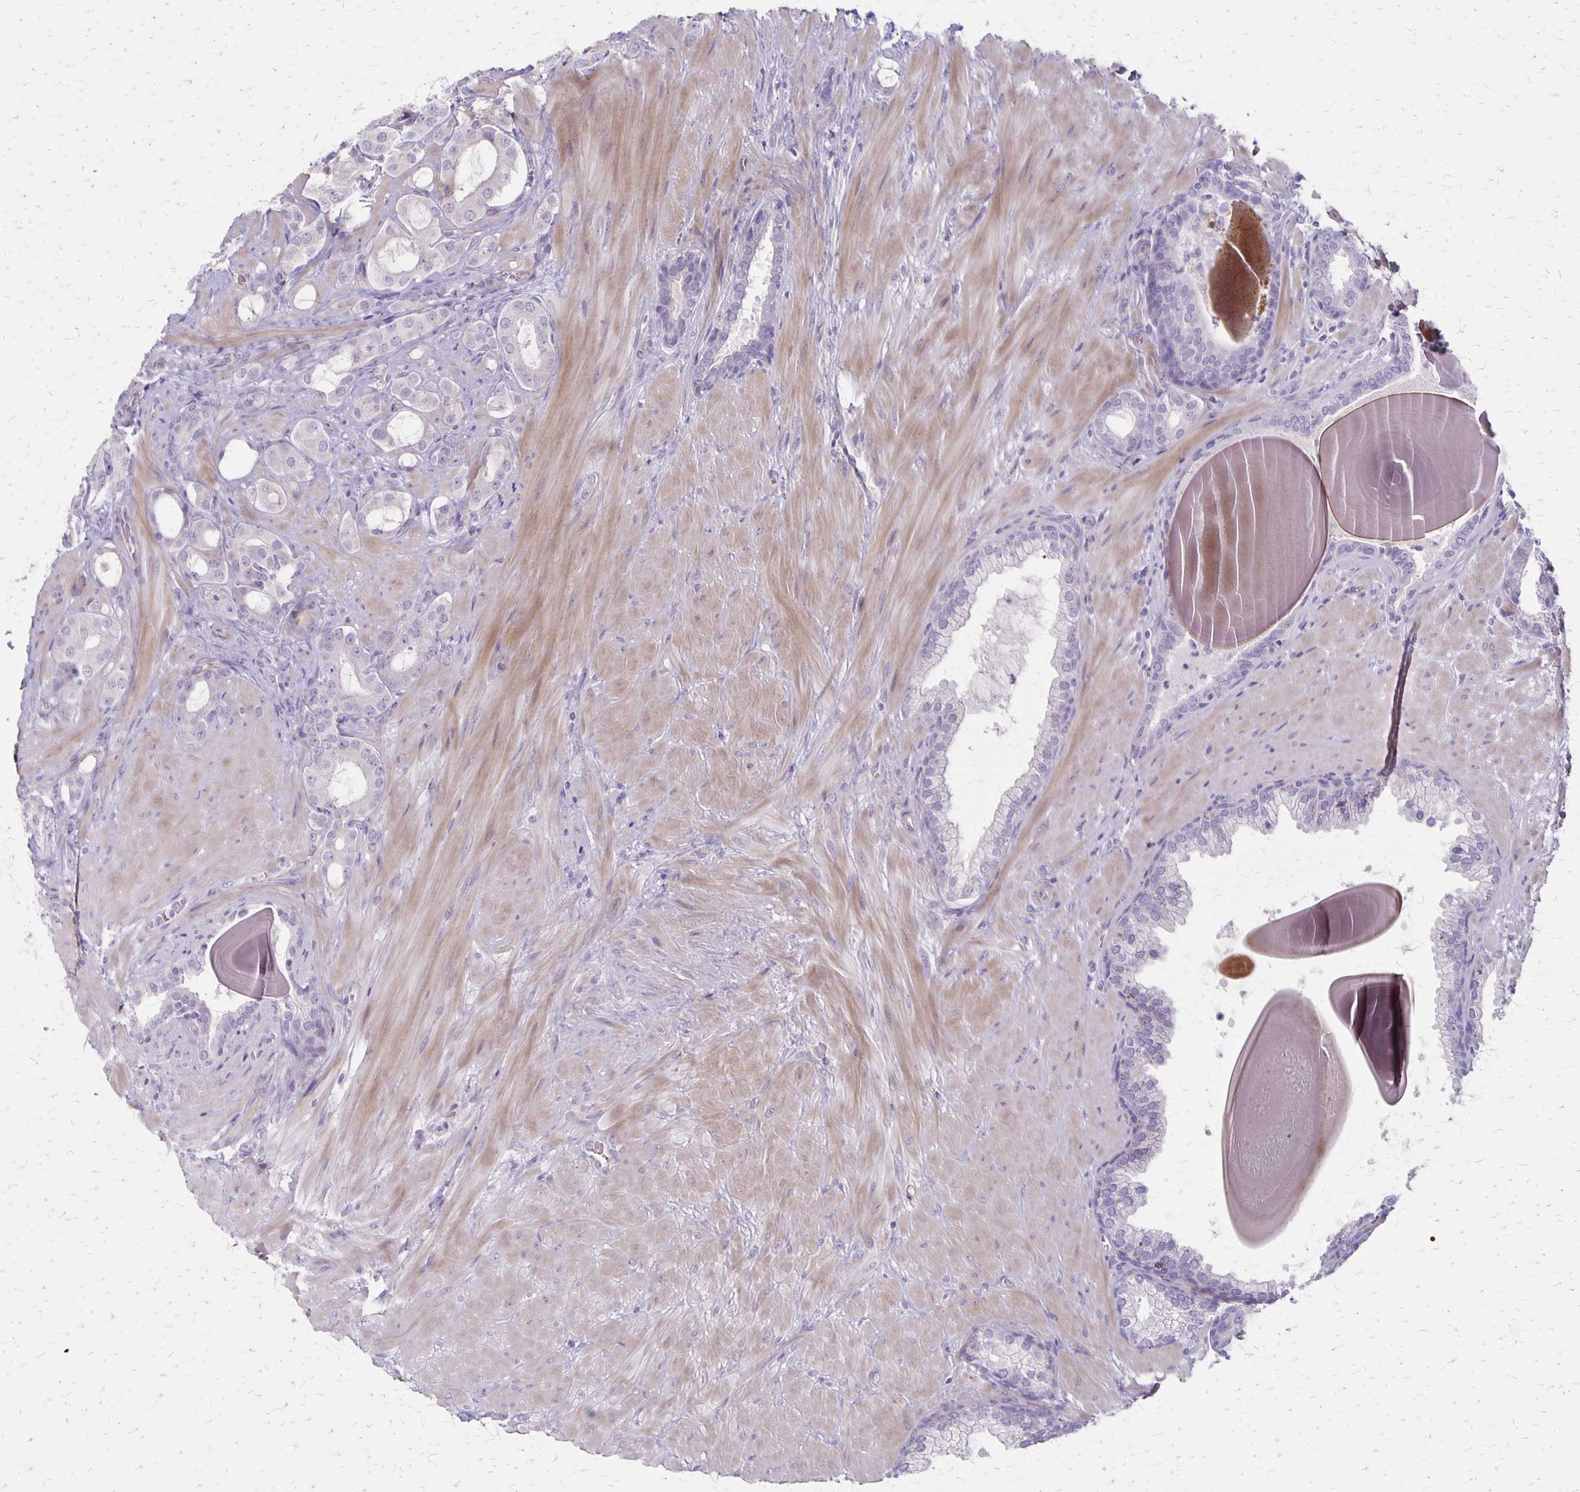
{"staining": {"intensity": "negative", "quantity": "none", "location": "none"}, "tissue": "prostate cancer", "cell_type": "Tumor cells", "image_type": "cancer", "snomed": [{"axis": "morphology", "description": "Adenocarcinoma, Low grade"}, {"axis": "topography", "description": "Prostate"}], "caption": "Protein analysis of low-grade adenocarcinoma (prostate) reveals no significant positivity in tumor cells.", "gene": "HOMER1", "patient": {"sex": "male", "age": 57}}